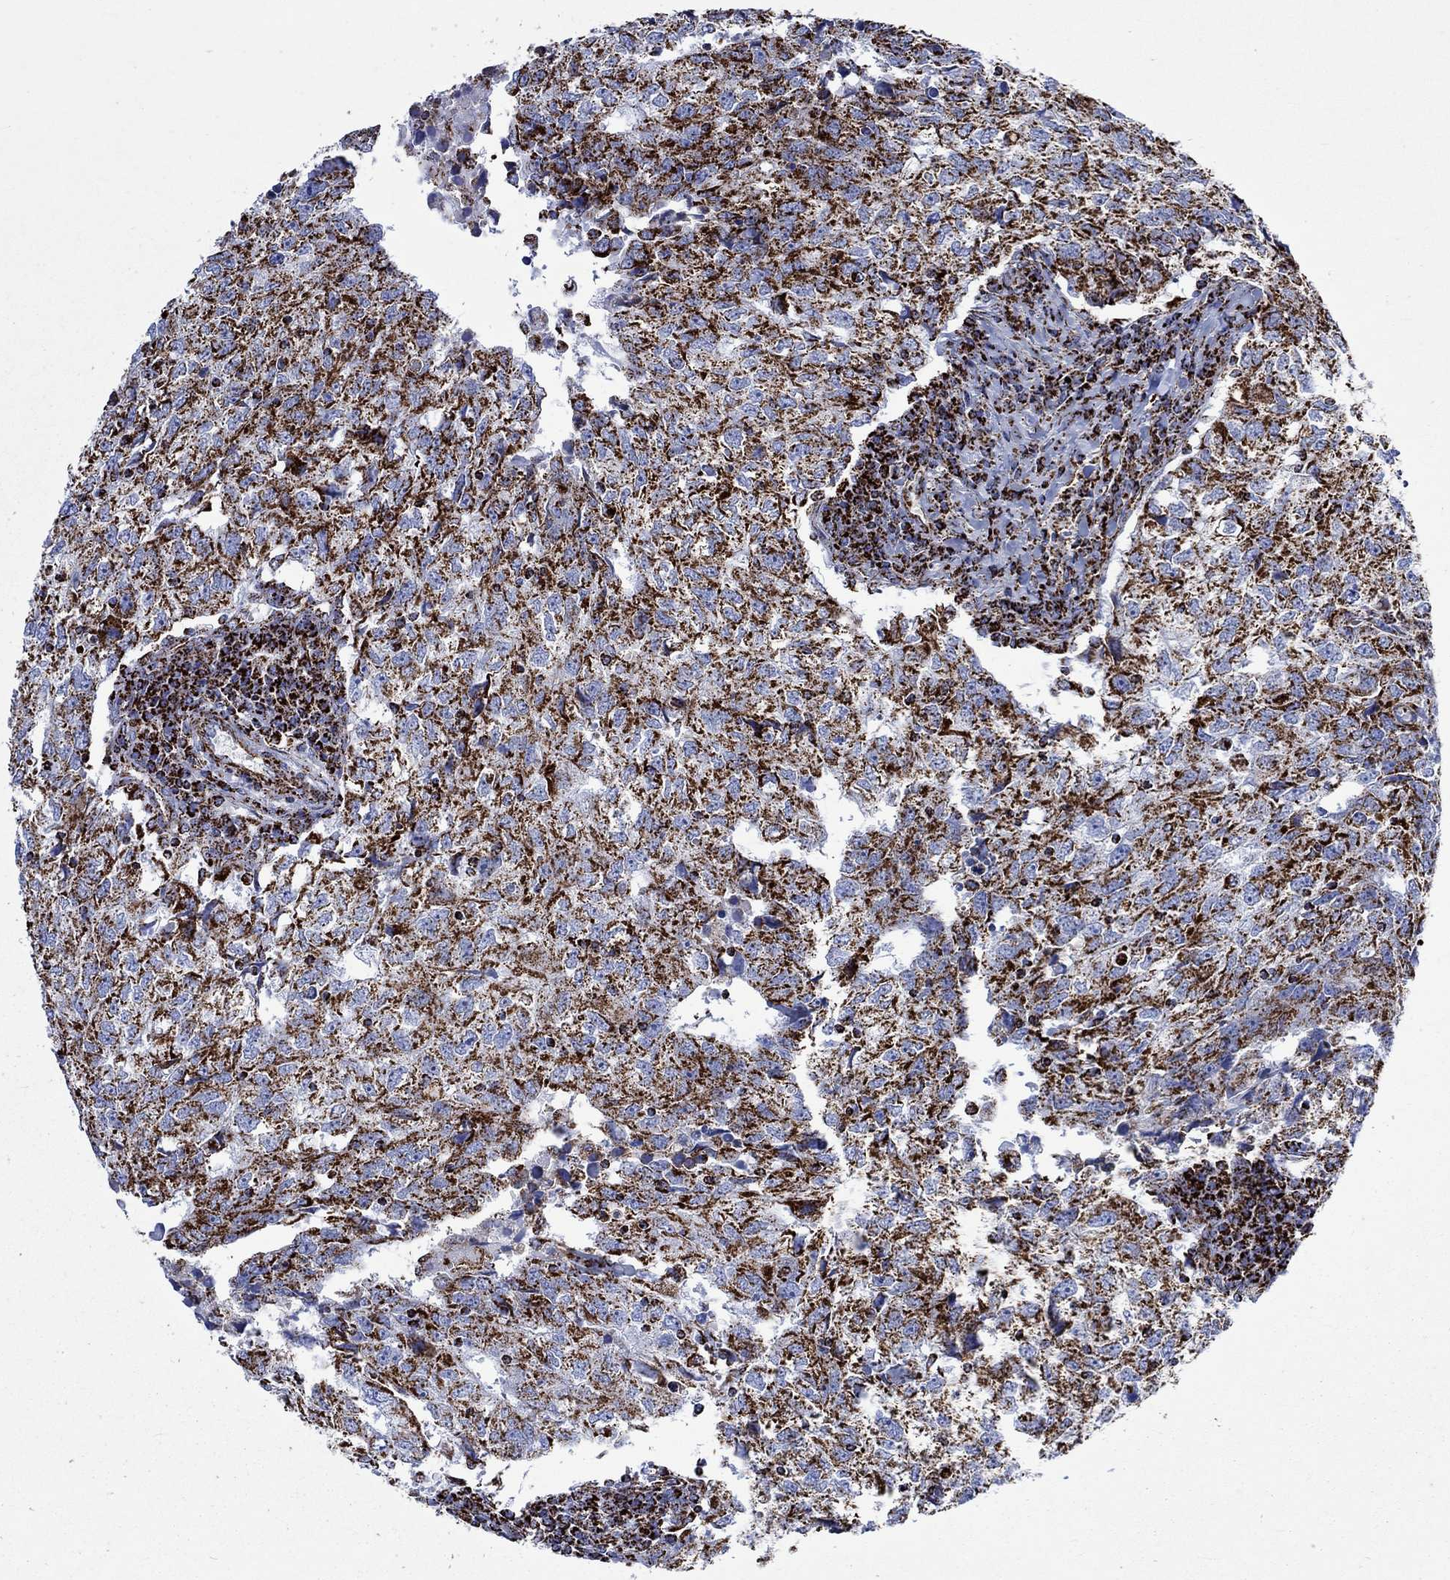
{"staining": {"intensity": "strong", "quantity": ">75%", "location": "cytoplasmic/membranous"}, "tissue": "breast cancer", "cell_type": "Tumor cells", "image_type": "cancer", "snomed": [{"axis": "morphology", "description": "Duct carcinoma"}, {"axis": "topography", "description": "Breast"}], "caption": "Immunohistochemical staining of human infiltrating ductal carcinoma (breast) displays high levels of strong cytoplasmic/membranous positivity in approximately >75% of tumor cells. (IHC, brightfield microscopy, high magnification).", "gene": "RCE1", "patient": {"sex": "female", "age": 30}}